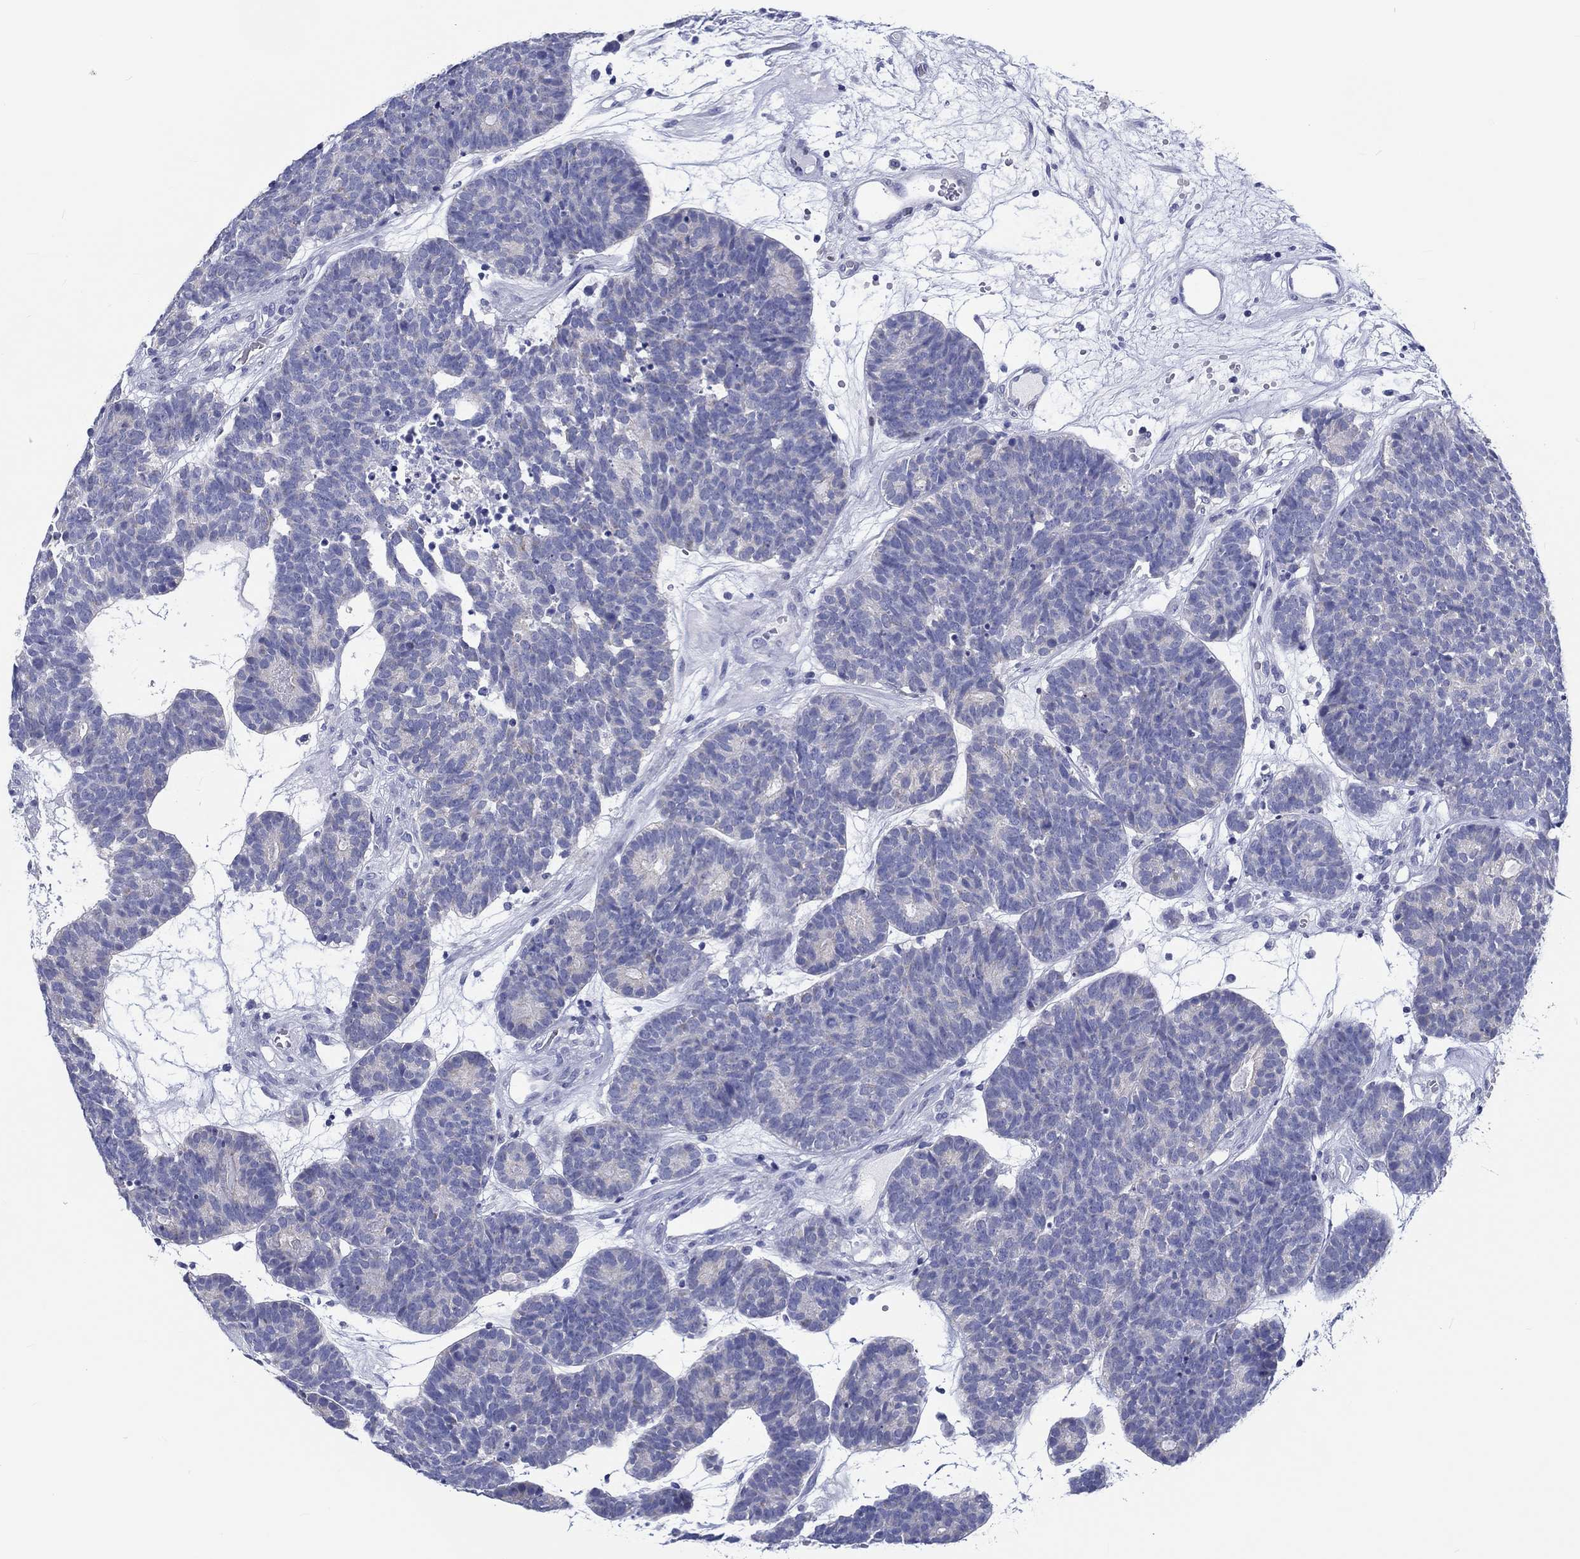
{"staining": {"intensity": "negative", "quantity": "none", "location": "none"}, "tissue": "head and neck cancer", "cell_type": "Tumor cells", "image_type": "cancer", "snomed": [{"axis": "morphology", "description": "Adenocarcinoma, NOS"}, {"axis": "topography", "description": "Head-Neck"}], "caption": "Immunohistochemical staining of head and neck cancer (adenocarcinoma) exhibits no significant staining in tumor cells.", "gene": "H1-1", "patient": {"sex": "female", "age": 81}}